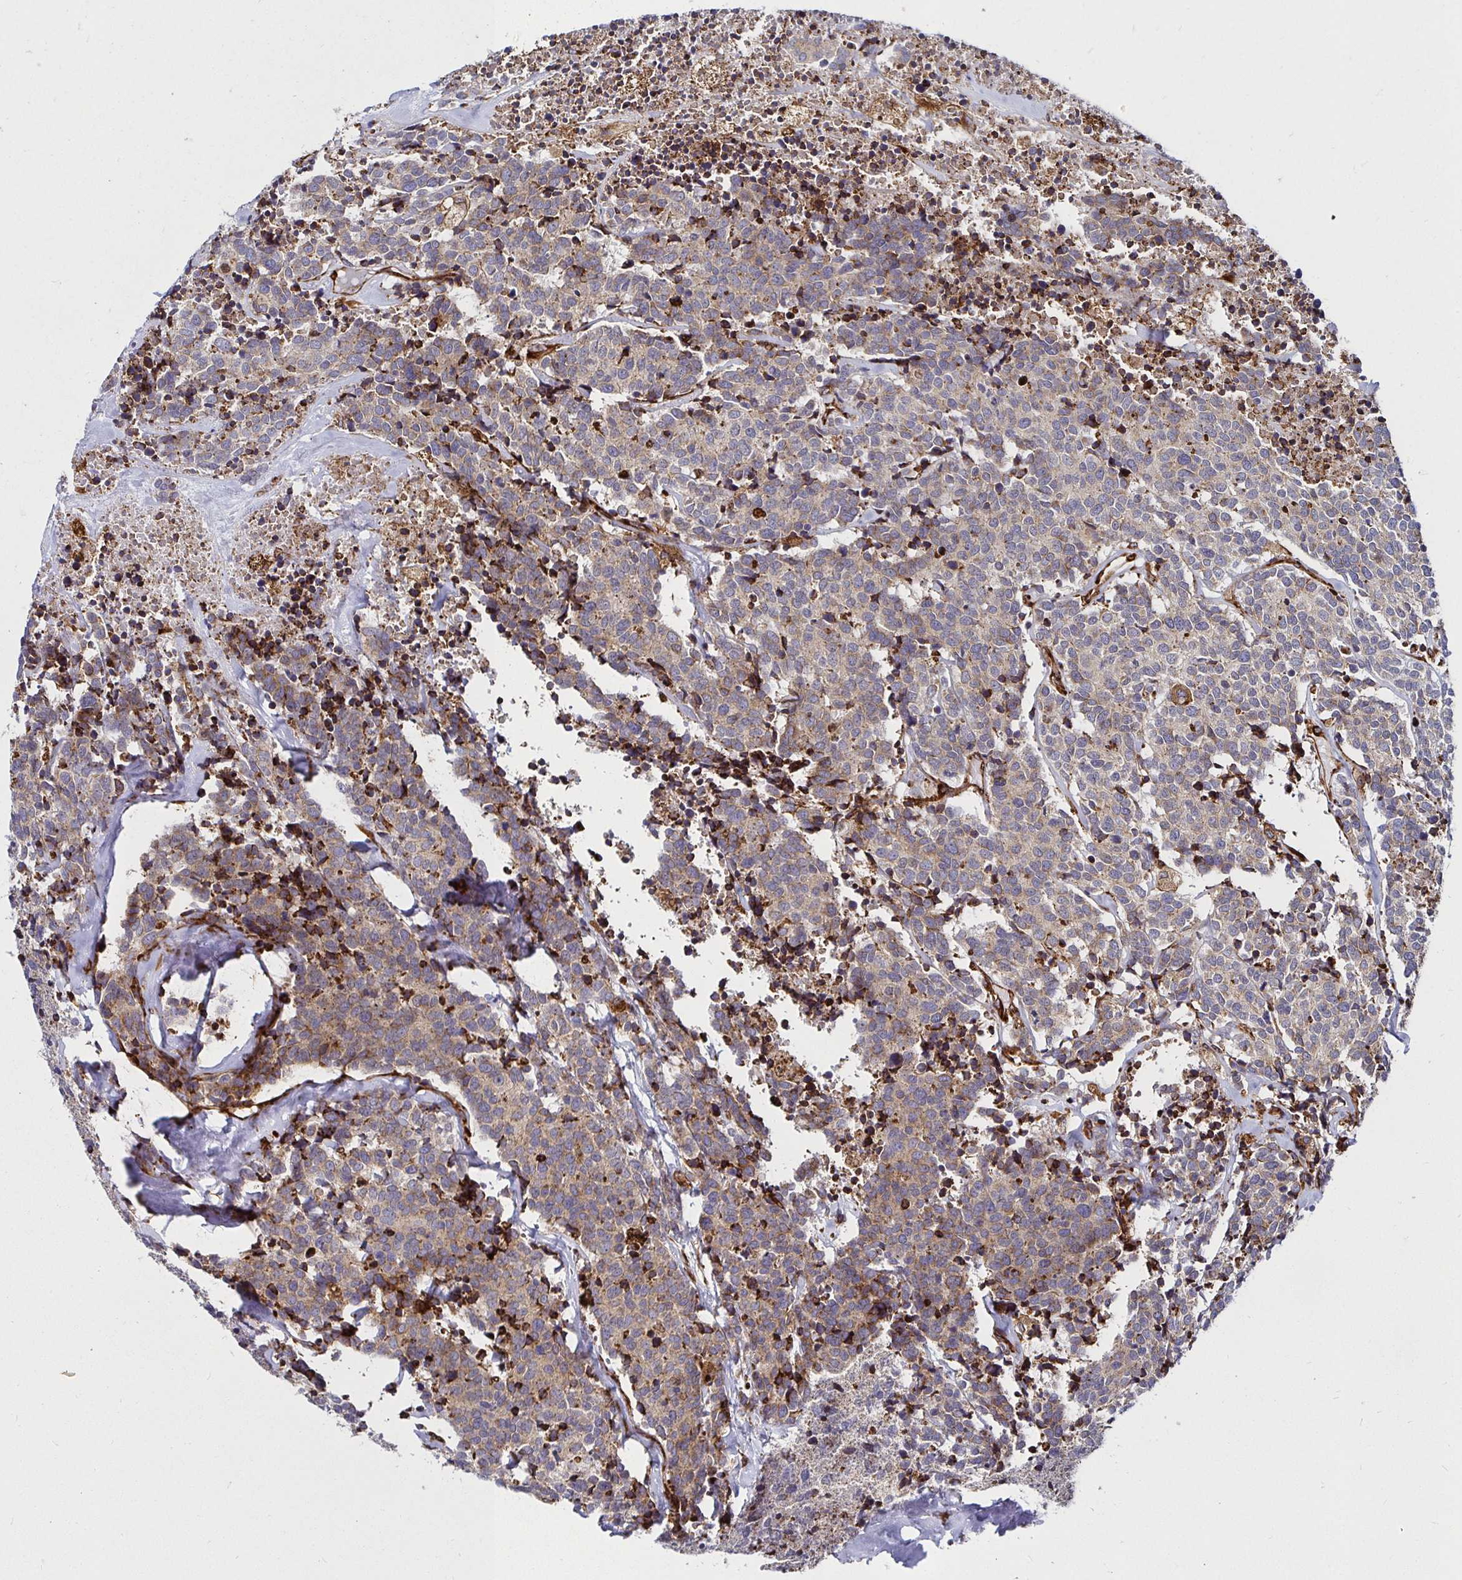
{"staining": {"intensity": "weak", "quantity": "25%-75%", "location": "cytoplasmic/membranous"}, "tissue": "carcinoid", "cell_type": "Tumor cells", "image_type": "cancer", "snomed": [{"axis": "morphology", "description": "Carcinoid, malignant, NOS"}, {"axis": "topography", "description": "Skin"}], "caption": "Immunohistochemistry (IHC) micrograph of human malignant carcinoid stained for a protein (brown), which demonstrates low levels of weak cytoplasmic/membranous staining in about 25%-75% of tumor cells.", "gene": "SMYD3", "patient": {"sex": "female", "age": 79}}